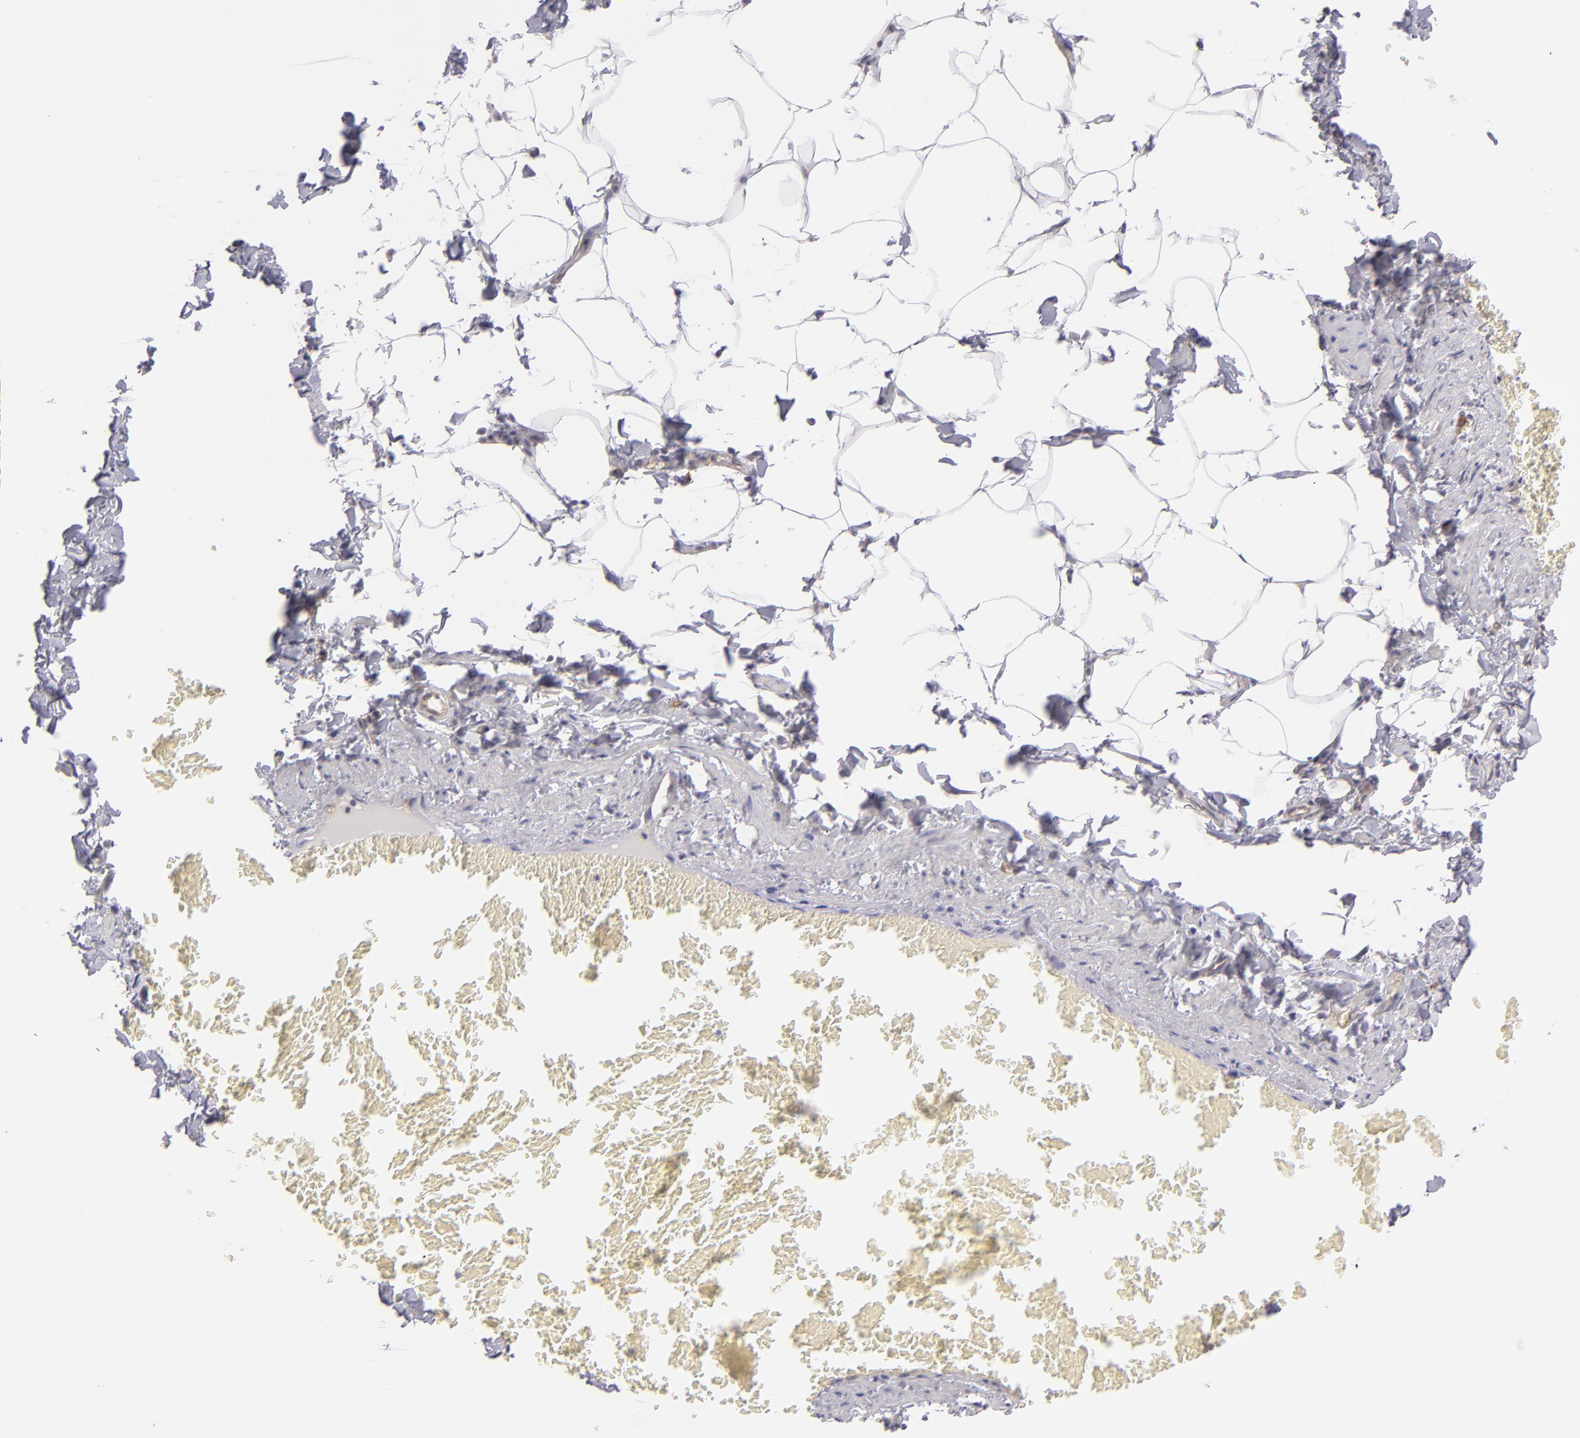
{"staining": {"intensity": "negative", "quantity": "none", "location": "none"}, "tissue": "adipose tissue", "cell_type": "Adipocytes", "image_type": "normal", "snomed": [{"axis": "morphology", "description": "Normal tissue, NOS"}, {"axis": "topography", "description": "Vascular tissue"}], "caption": "Photomicrograph shows no significant protein staining in adipocytes of unremarkable adipose tissue.", "gene": "THBD", "patient": {"sex": "male", "age": 41}}